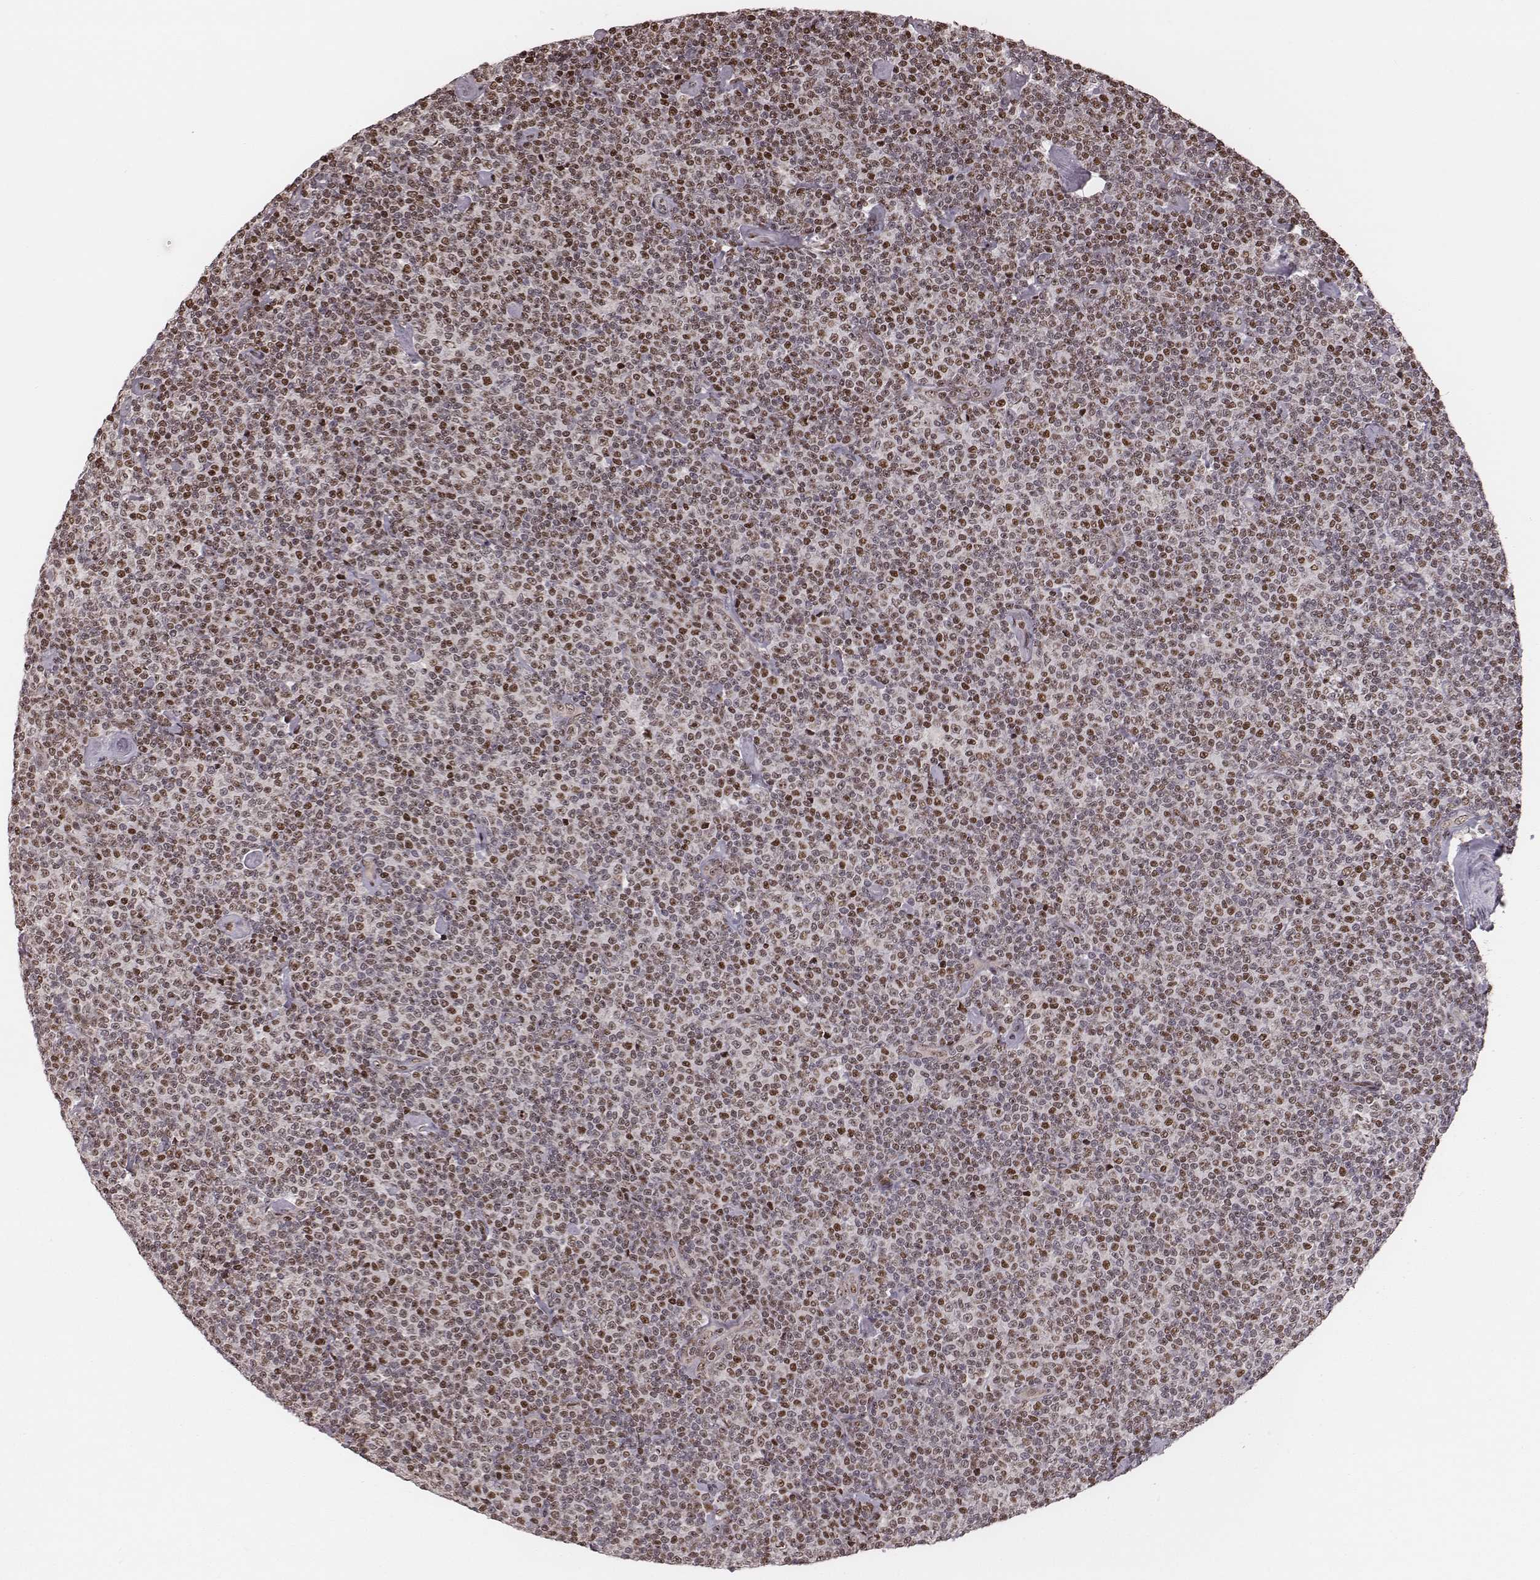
{"staining": {"intensity": "moderate", "quantity": "<25%", "location": "nuclear"}, "tissue": "lymphoma", "cell_type": "Tumor cells", "image_type": "cancer", "snomed": [{"axis": "morphology", "description": "Malignant lymphoma, non-Hodgkin's type, Low grade"}, {"axis": "topography", "description": "Lymph node"}], "caption": "Lymphoma tissue displays moderate nuclear staining in about <25% of tumor cells, visualized by immunohistochemistry.", "gene": "VRK3", "patient": {"sex": "male", "age": 81}}